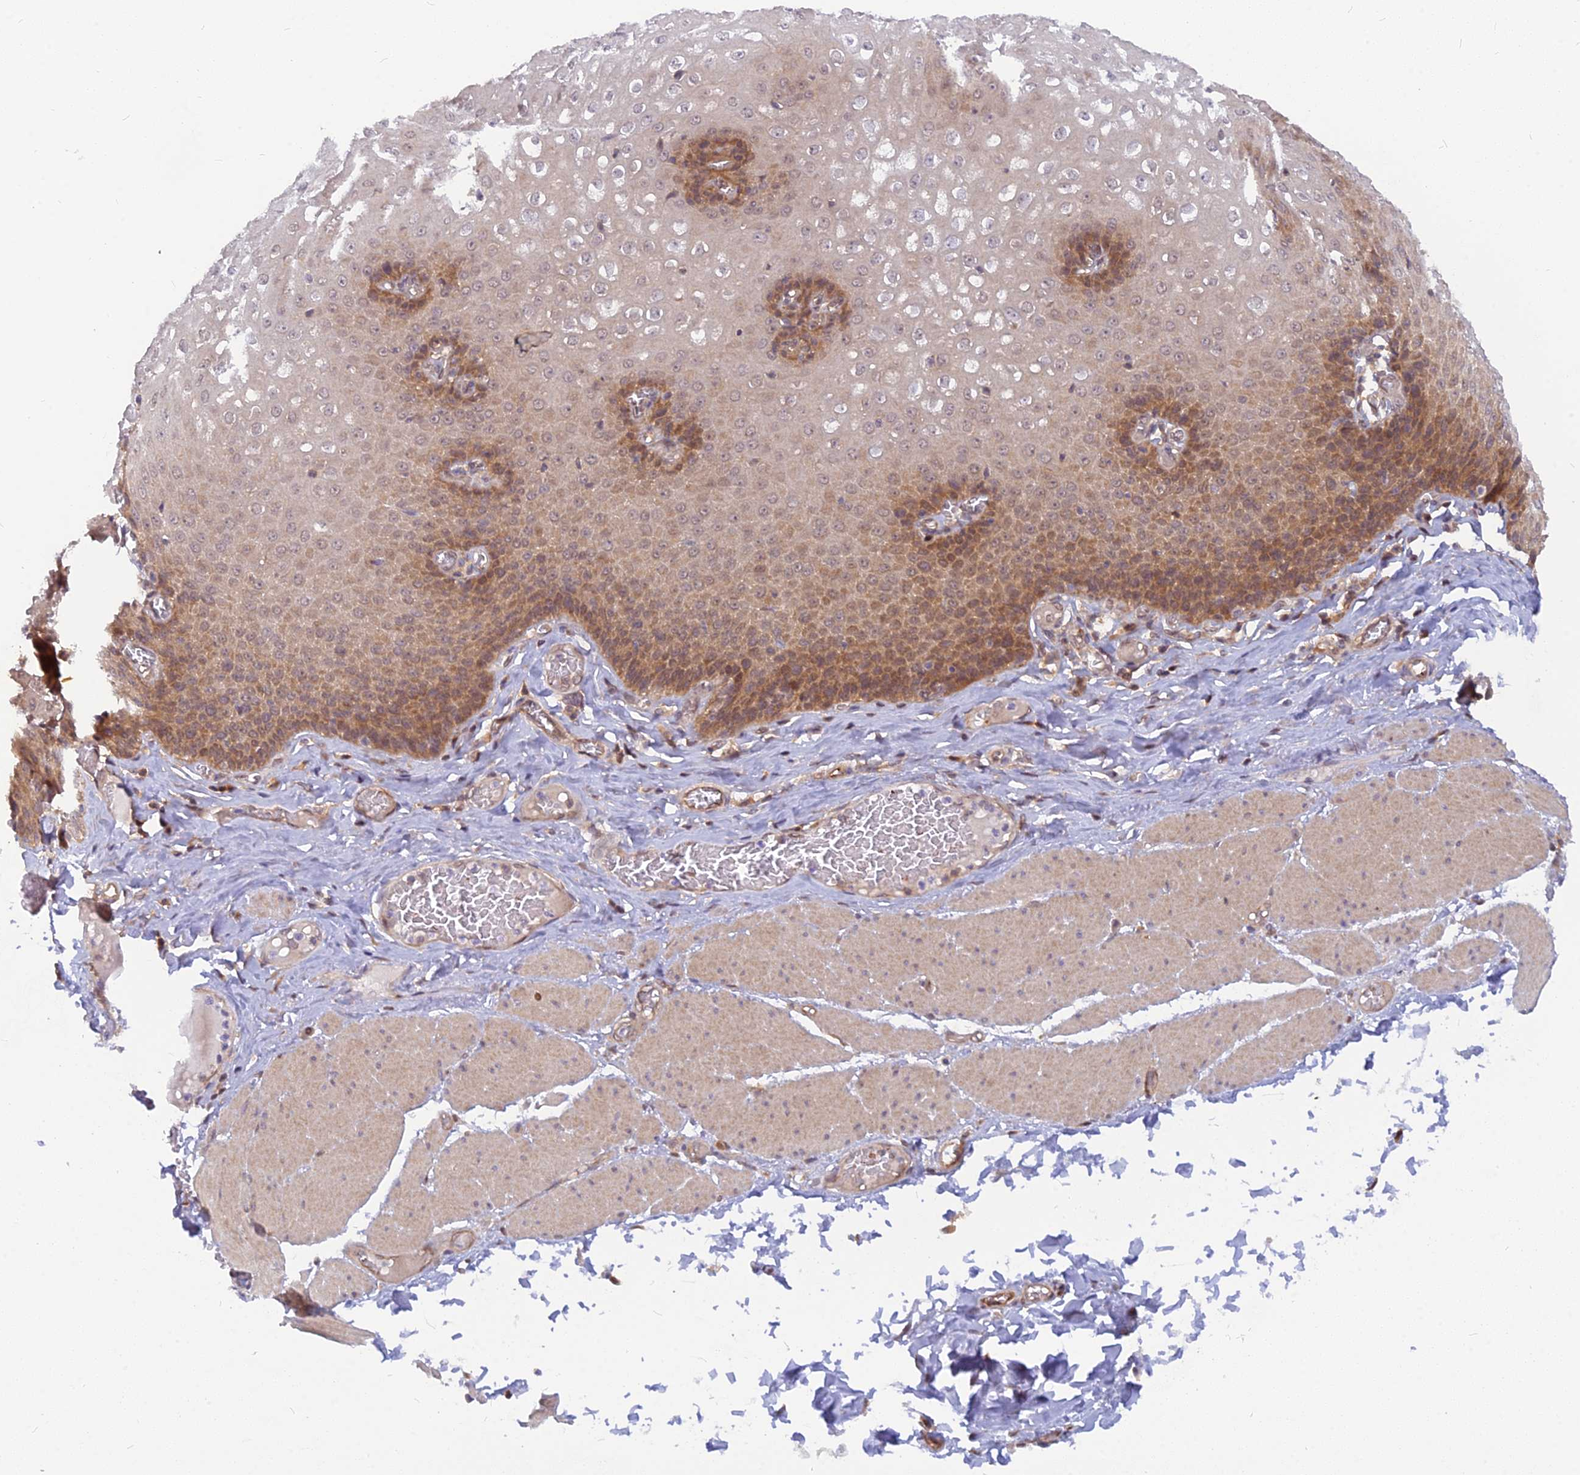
{"staining": {"intensity": "moderate", "quantity": "25%-75%", "location": "cytoplasmic/membranous,nuclear"}, "tissue": "esophagus", "cell_type": "Squamous epithelial cells", "image_type": "normal", "snomed": [{"axis": "morphology", "description": "Normal tissue, NOS"}, {"axis": "topography", "description": "Esophagus"}], "caption": "Immunohistochemistry (DAB (3,3'-diaminobenzidine)) staining of benign human esophagus reveals moderate cytoplasmic/membranous,nuclear protein staining in approximately 25%-75% of squamous epithelial cells. The staining is performed using DAB (3,3'-diaminobenzidine) brown chromogen to label protein expression. The nuclei are counter-stained blue using hematoxylin.", "gene": "ARL2BP", "patient": {"sex": "male", "age": 60}}